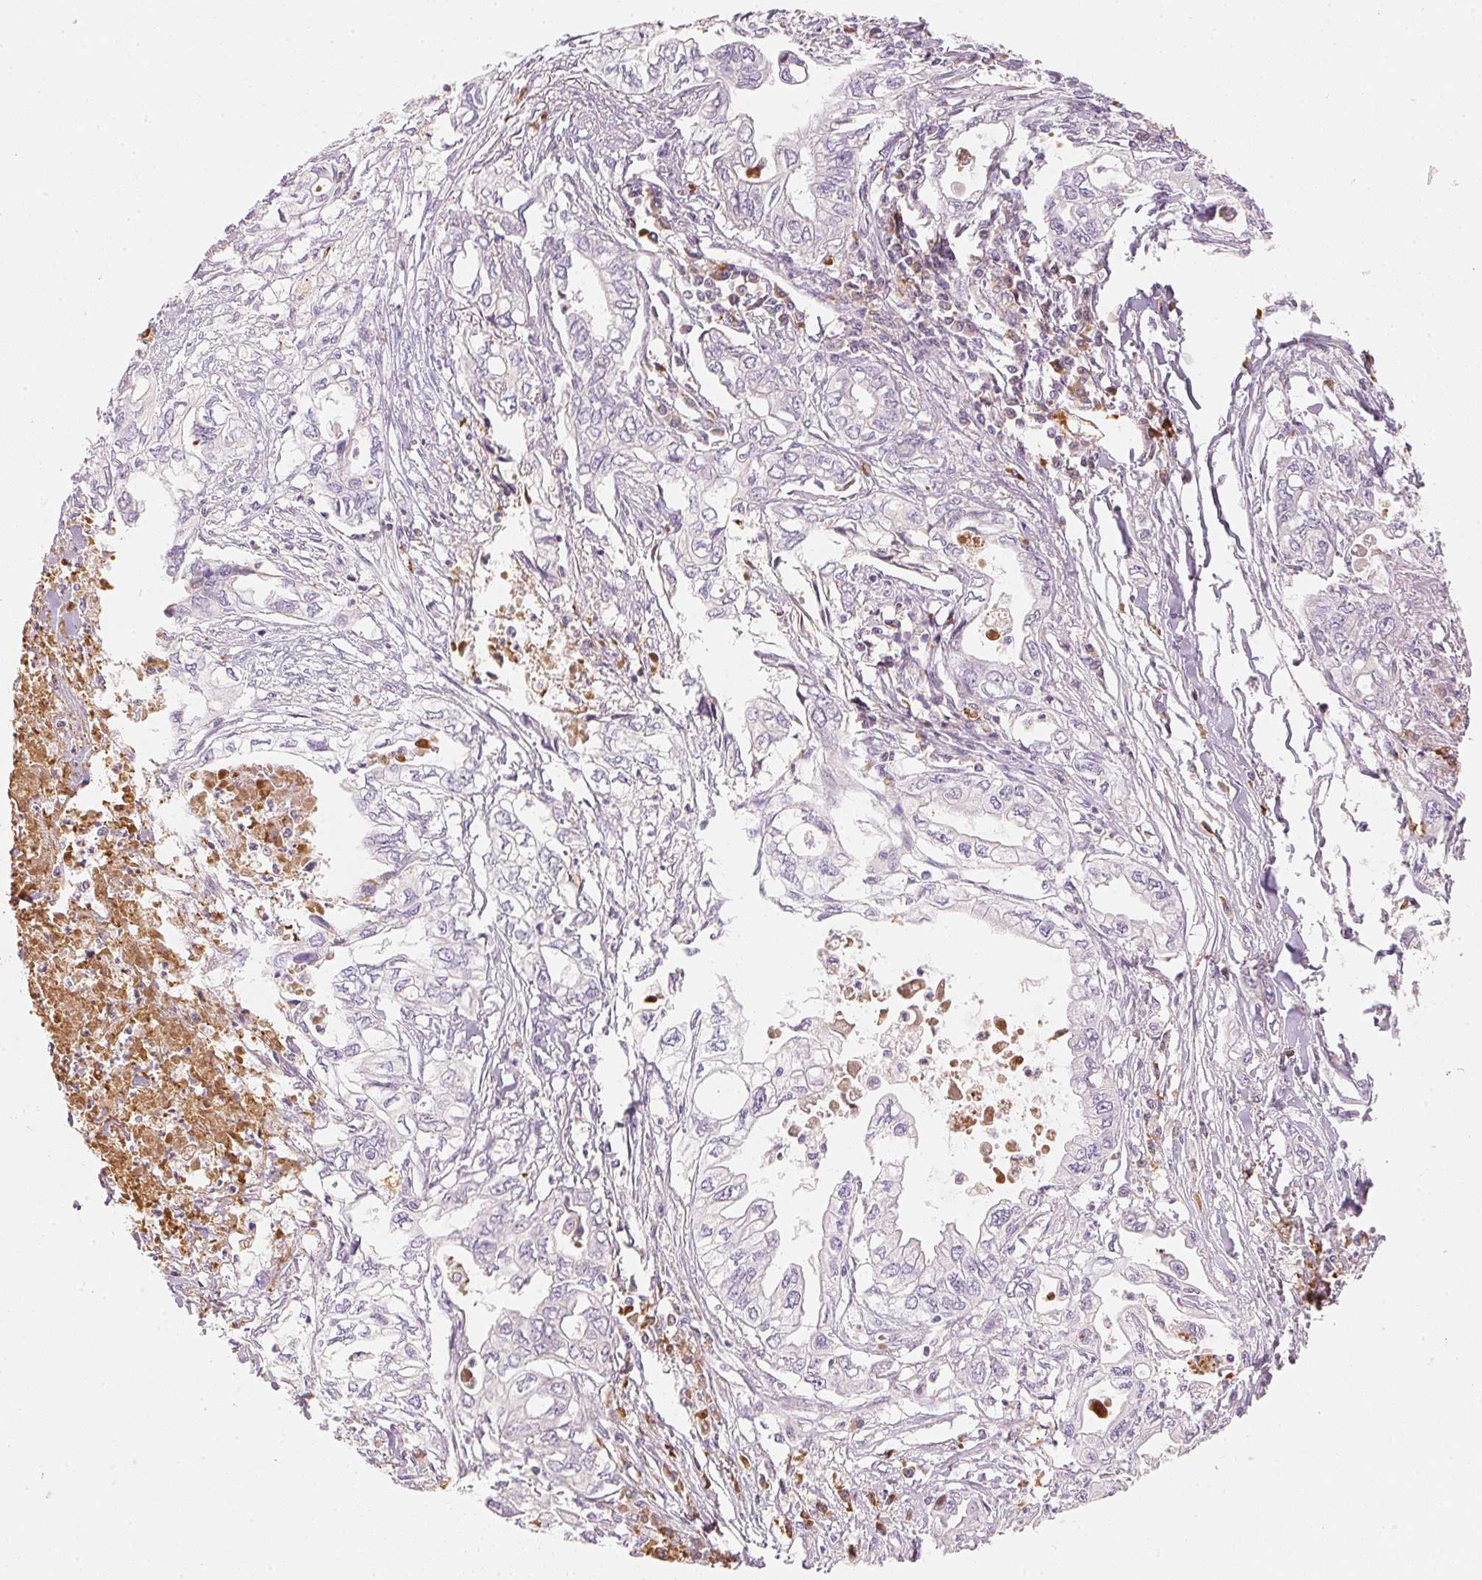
{"staining": {"intensity": "negative", "quantity": "none", "location": "none"}, "tissue": "pancreatic cancer", "cell_type": "Tumor cells", "image_type": "cancer", "snomed": [{"axis": "morphology", "description": "Adenocarcinoma, NOS"}, {"axis": "topography", "description": "Pancreas"}], "caption": "Image shows no protein staining in tumor cells of pancreatic cancer tissue.", "gene": "RMDN2", "patient": {"sex": "male", "age": 68}}